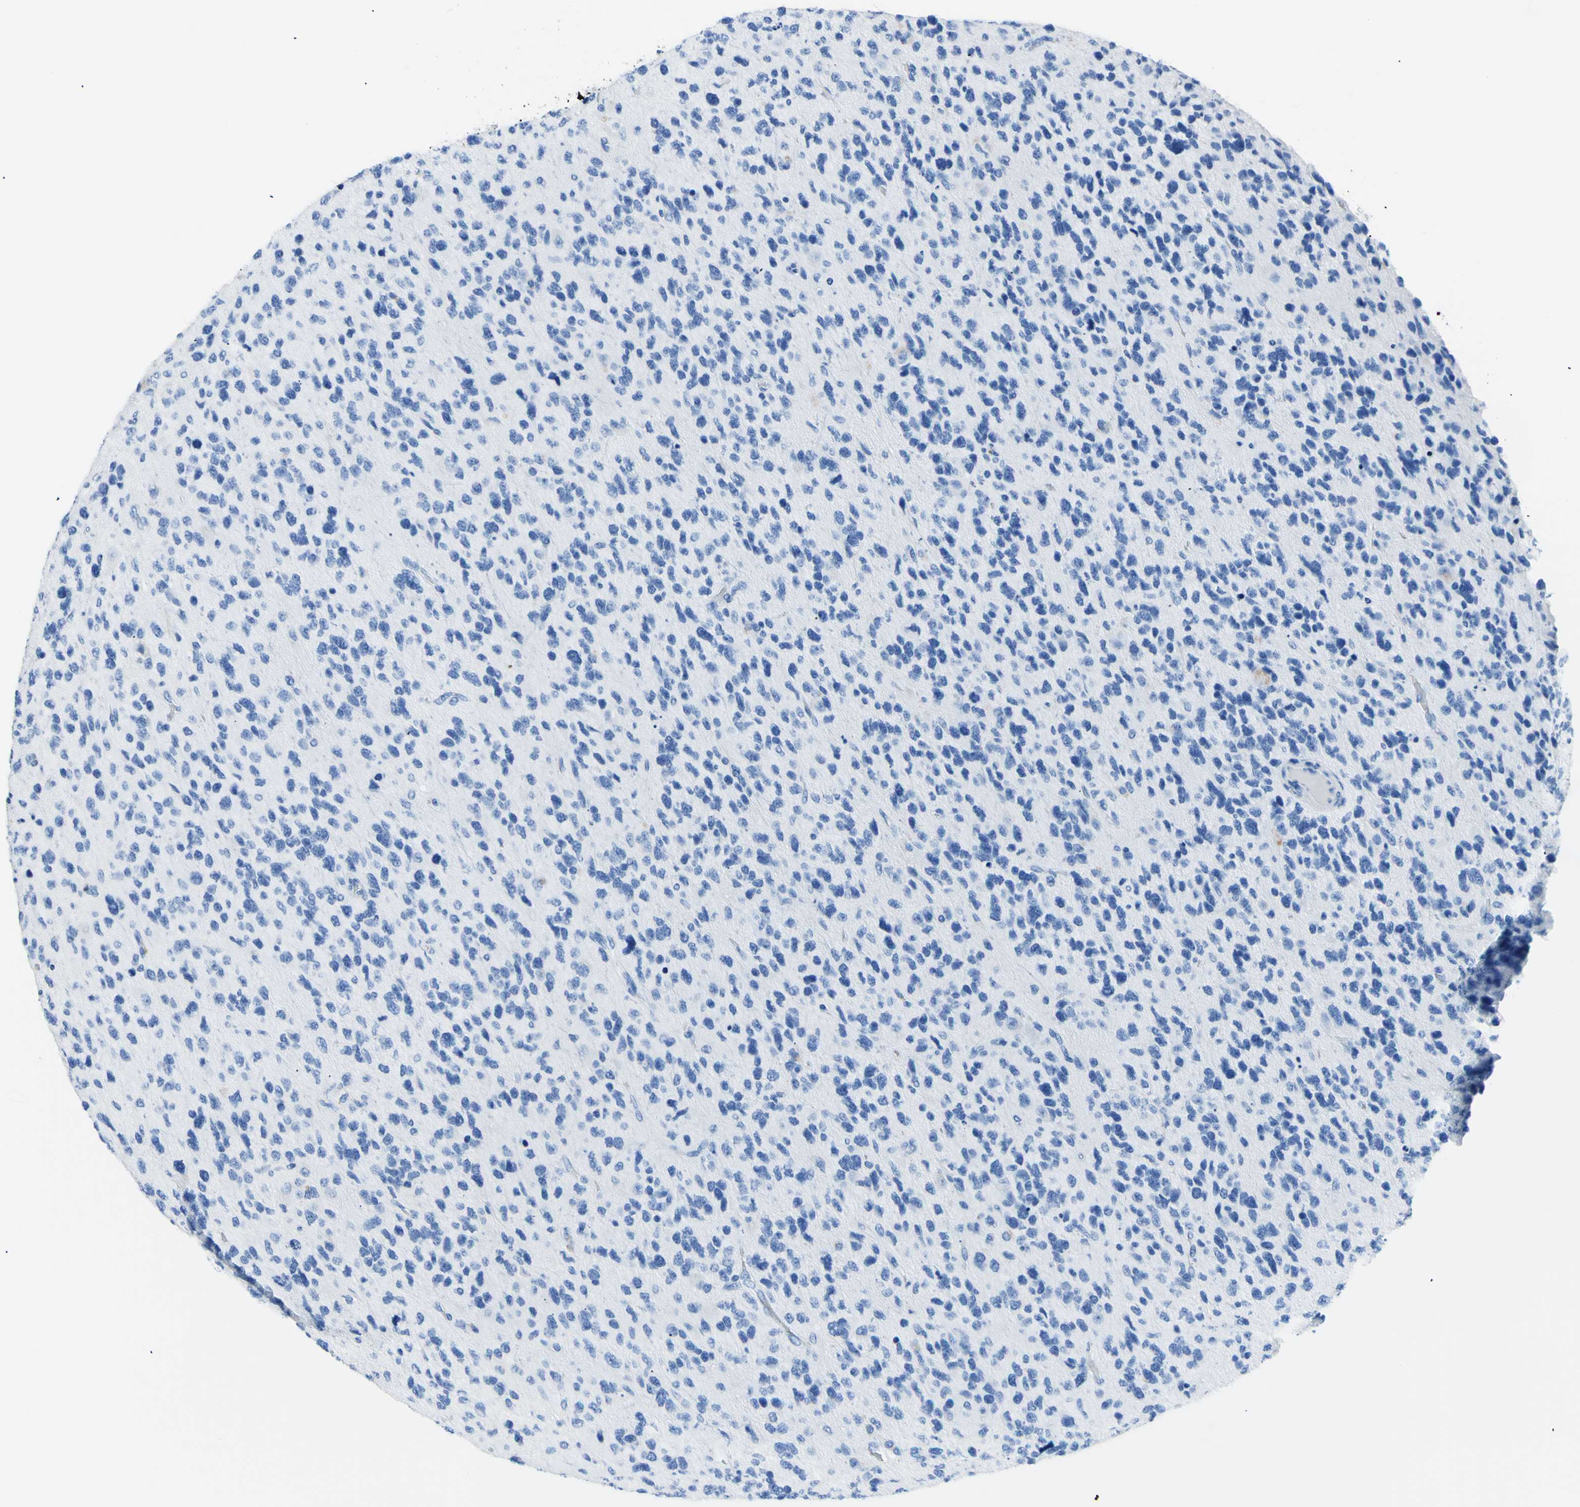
{"staining": {"intensity": "negative", "quantity": "none", "location": "none"}, "tissue": "glioma", "cell_type": "Tumor cells", "image_type": "cancer", "snomed": [{"axis": "morphology", "description": "Glioma, malignant, High grade"}, {"axis": "topography", "description": "Brain"}], "caption": "DAB (3,3'-diaminobenzidine) immunohistochemical staining of glioma displays no significant expression in tumor cells.", "gene": "MYH2", "patient": {"sex": "female", "age": 58}}